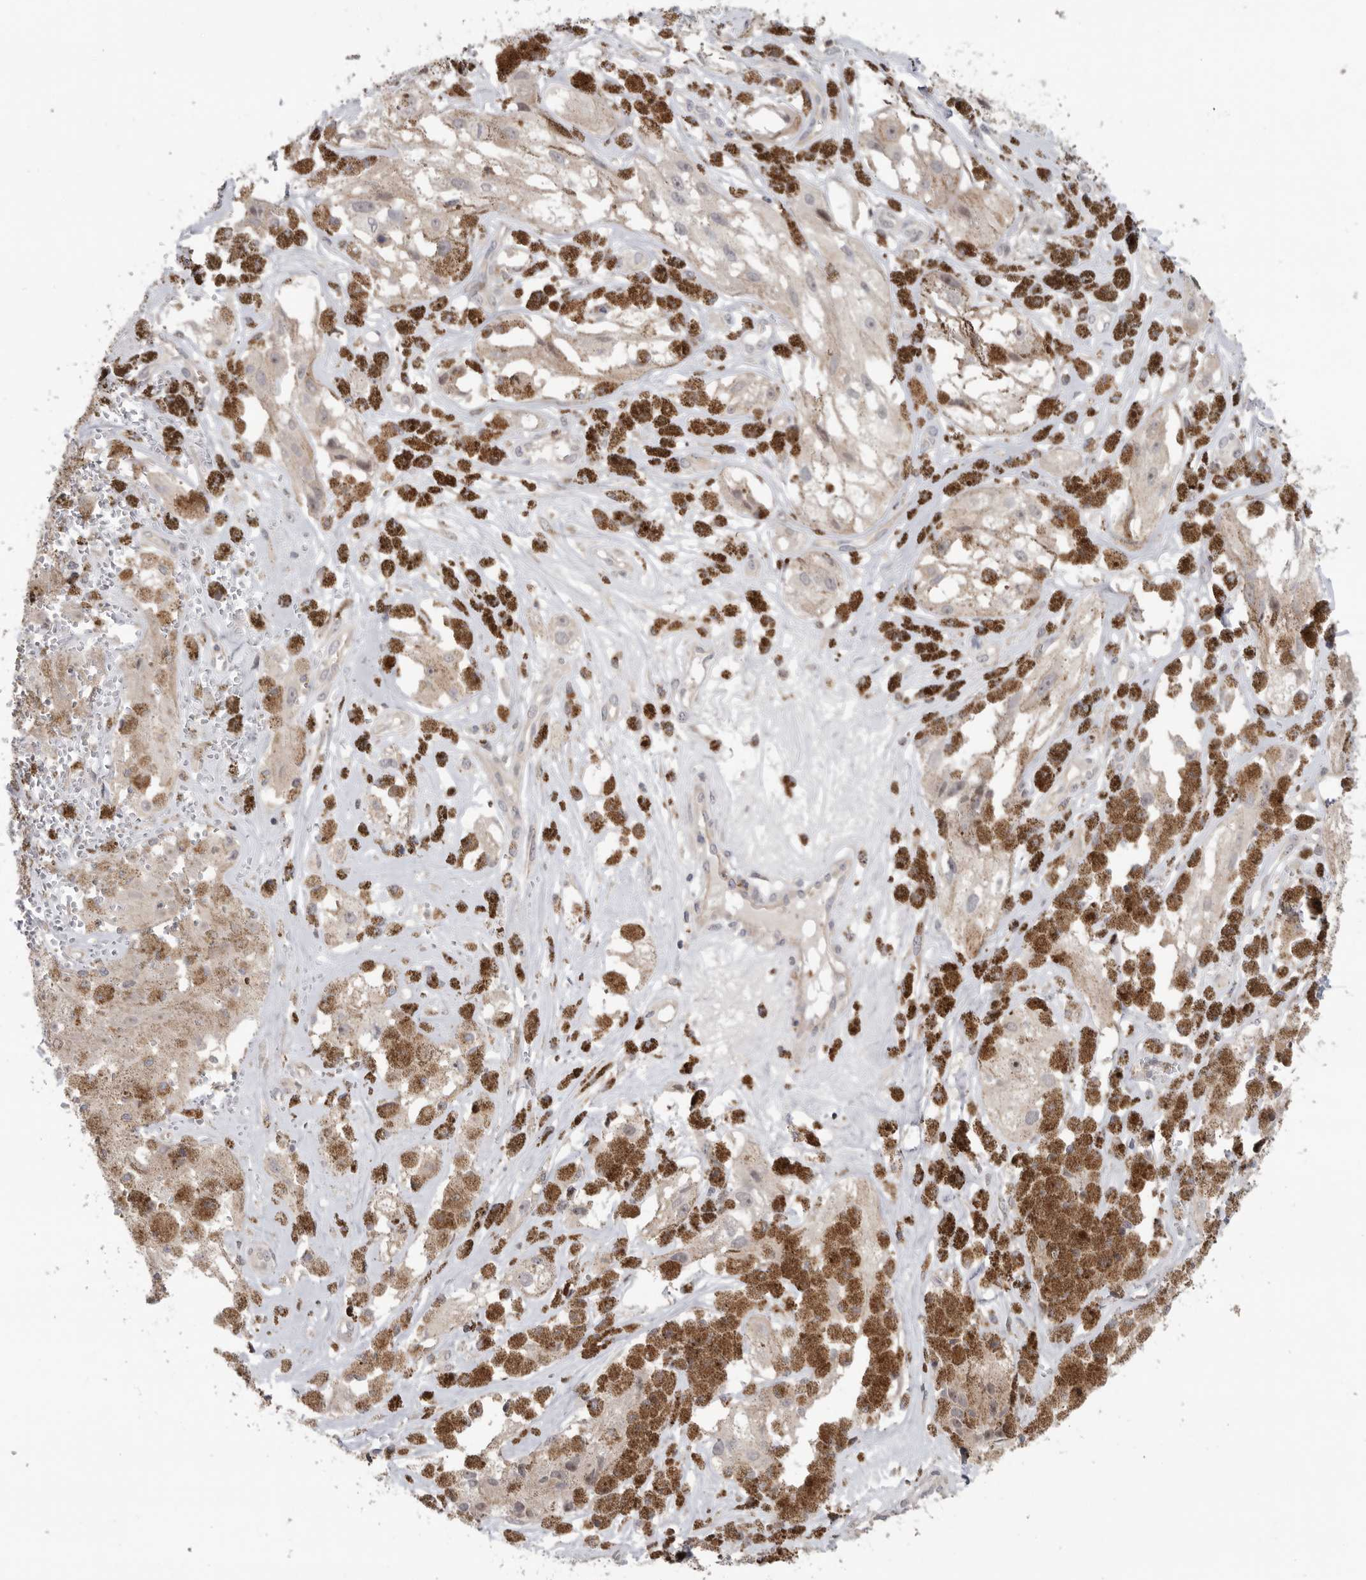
{"staining": {"intensity": "weak", "quantity": "<25%", "location": "cytoplasmic/membranous"}, "tissue": "melanoma", "cell_type": "Tumor cells", "image_type": "cancer", "snomed": [{"axis": "morphology", "description": "Malignant melanoma, NOS"}, {"axis": "topography", "description": "Skin"}], "caption": "This is an immunohistochemistry (IHC) micrograph of human malignant melanoma. There is no staining in tumor cells.", "gene": "KLK5", "patient": {"sex": "male", "age": 88}}